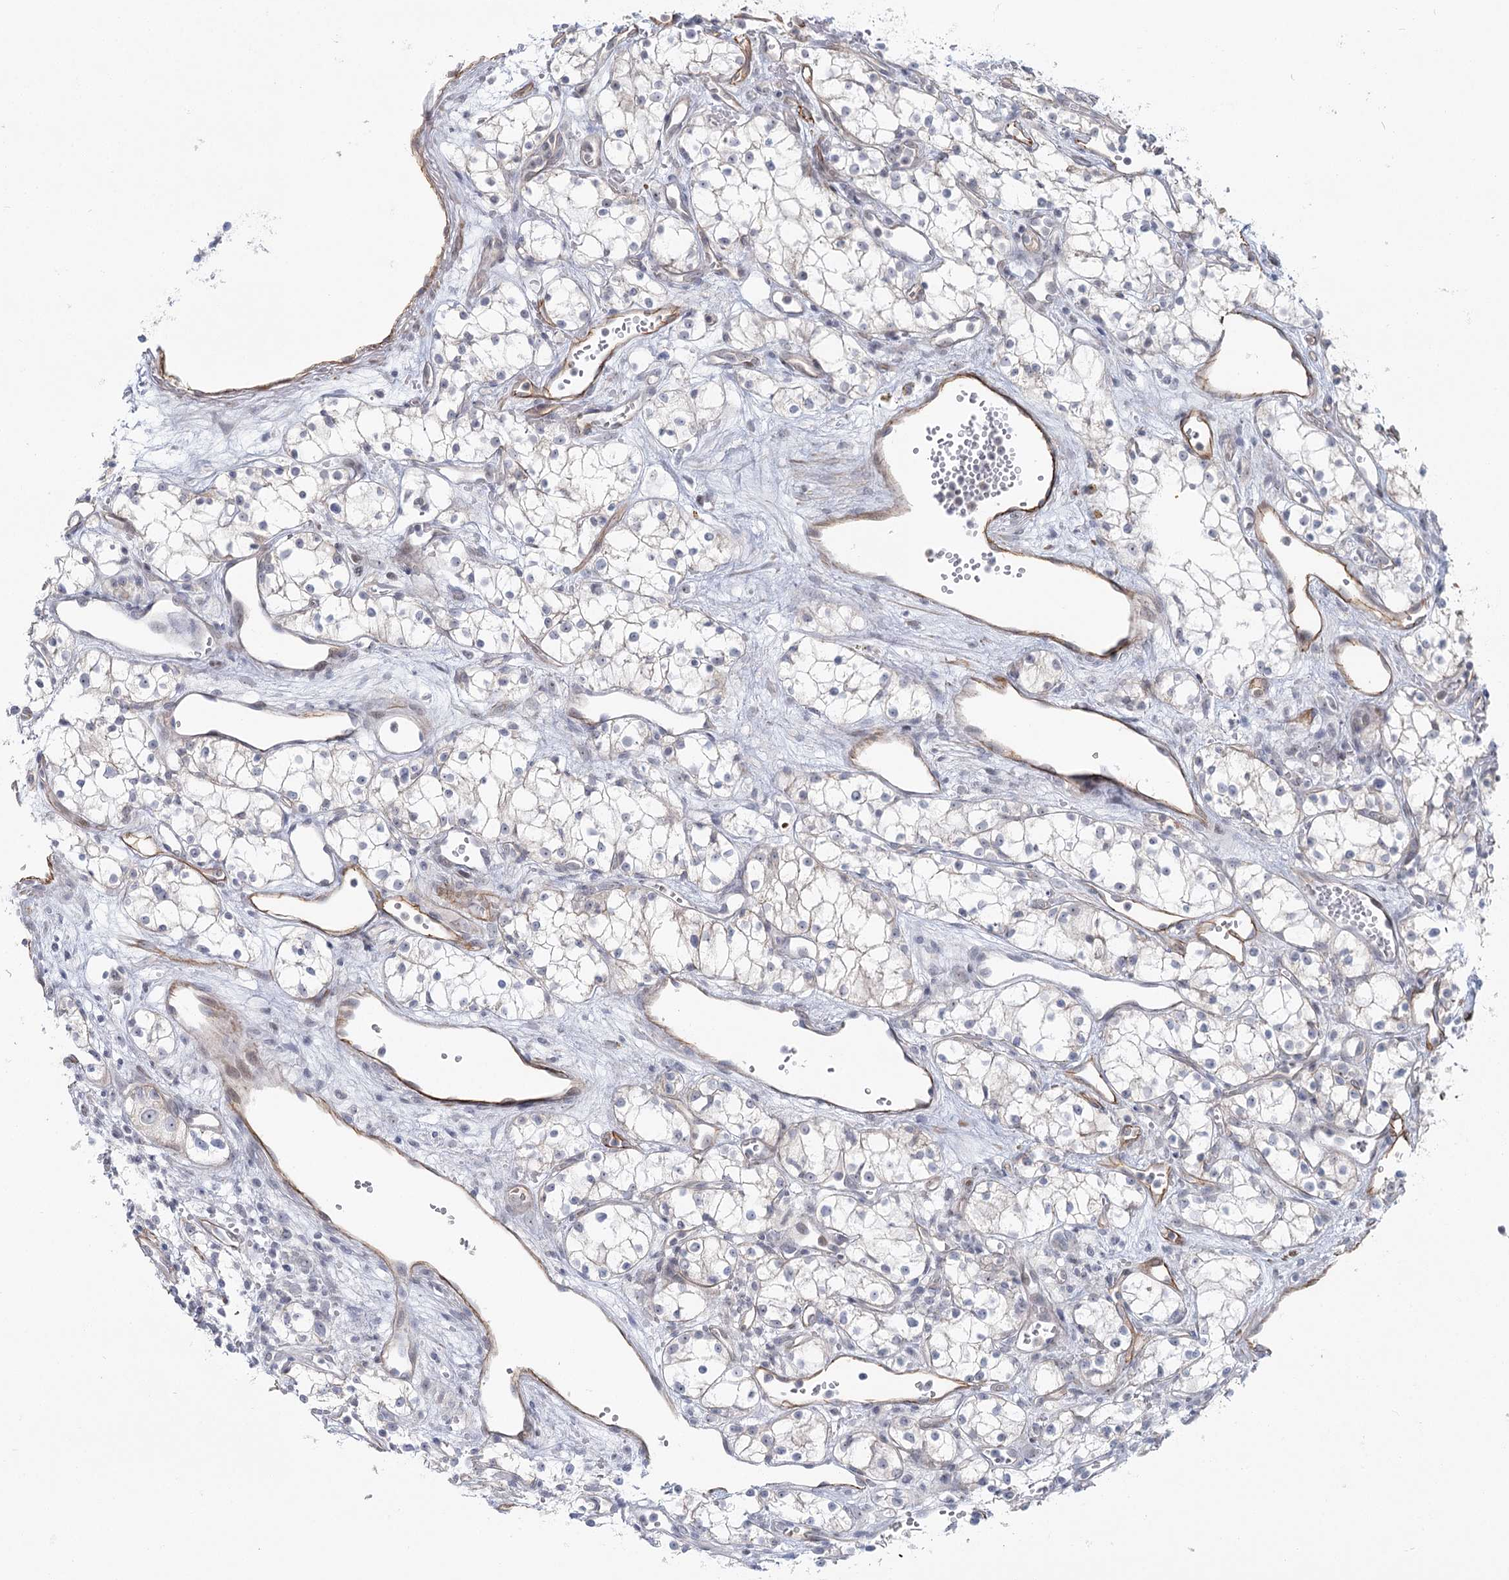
{"staining": {"intensity": "negative", "quantity": "none", "location": "none"}, "tissue": "renal cancer", "cell_type": "Tumor cells", "image_type": "cancer", "snomed": [{"axis": "morphology", "description": "Adenocarcinoma, NOS"}, {"axis": "topography", "description": "Kidney"}], "caption": "IHC of renal cancer shows no positivity in tumor cells.", "gene": "ABHD8", "patient": {"sex": "male", "age": 59}}